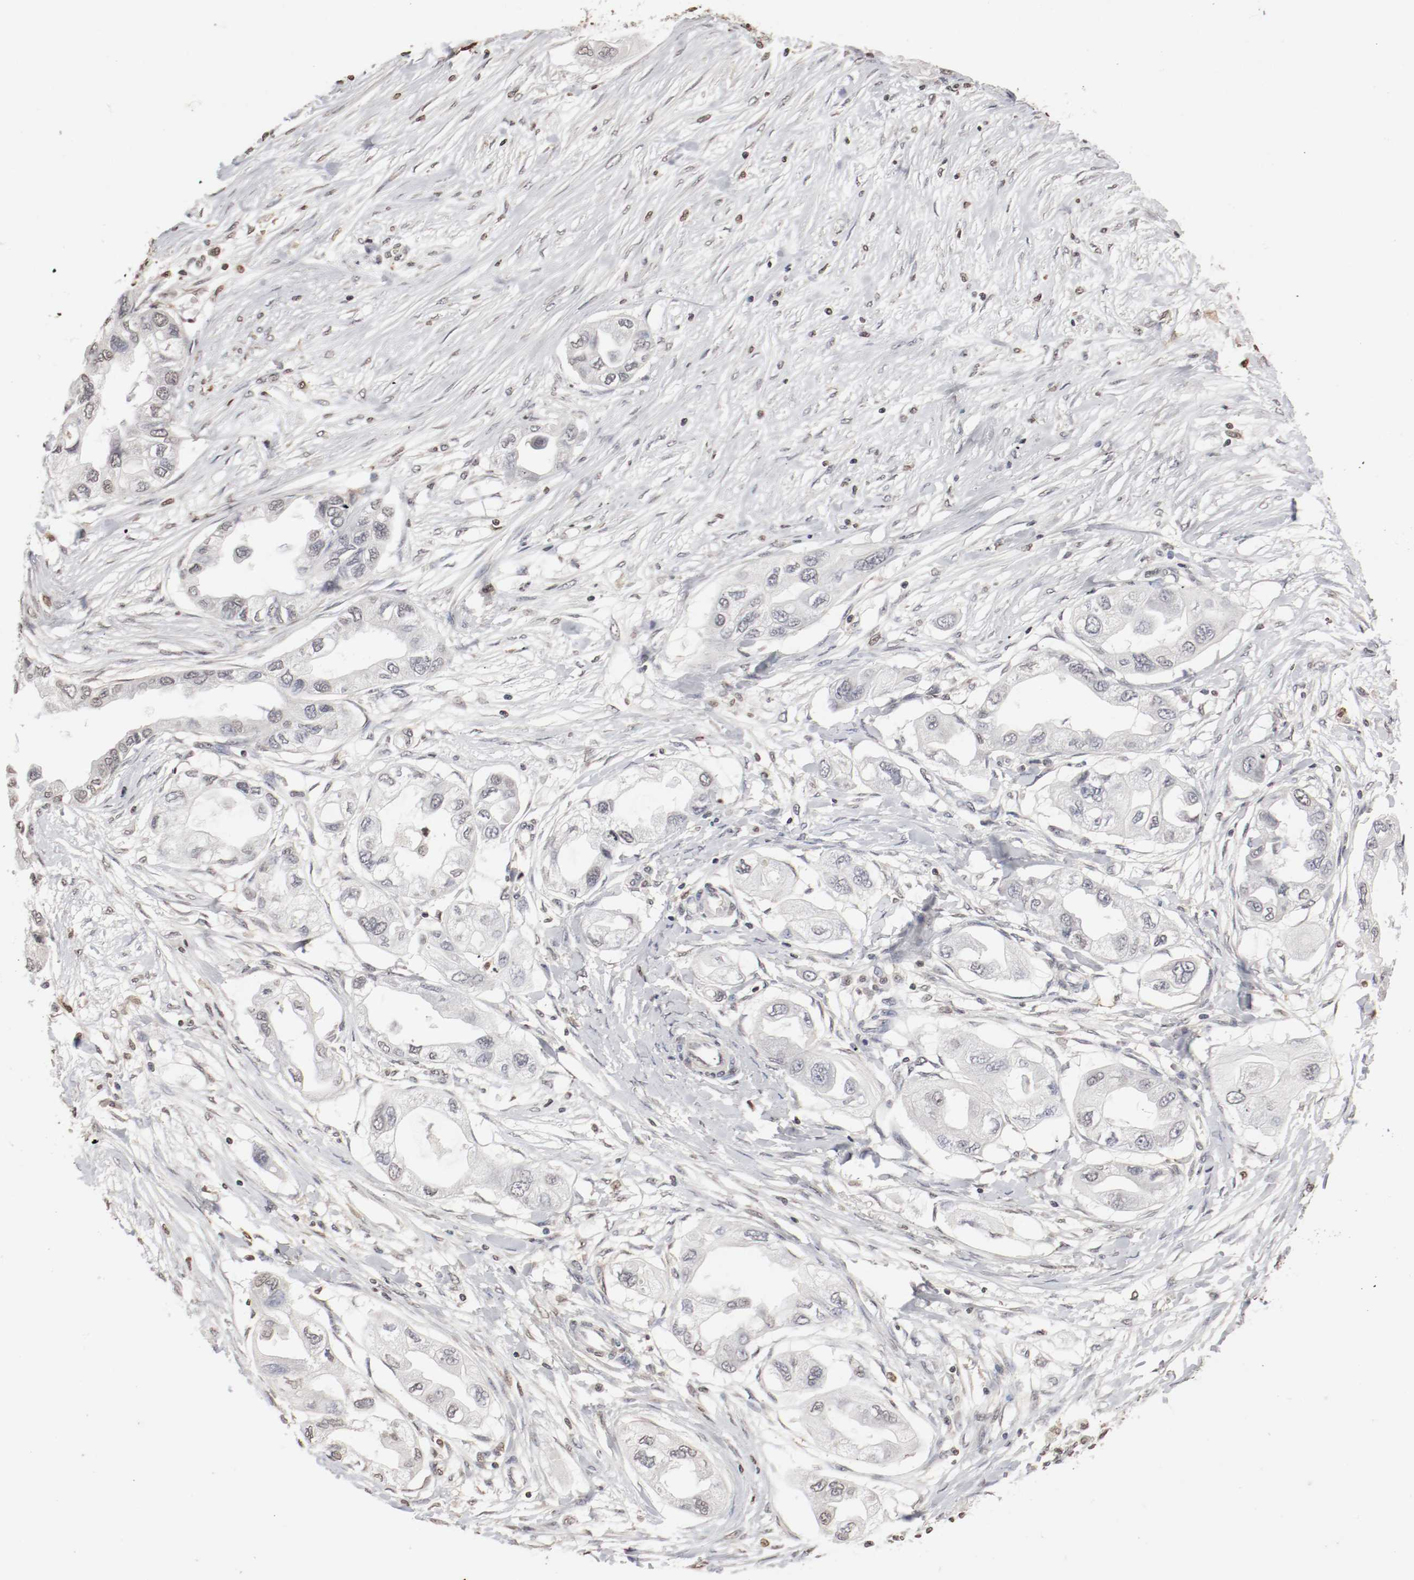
{"staining": {"intensity": "negative", "quantity": "none", "location": "none"}, "tissue": "endometrial cancer", "cell_type": "Tumor cells", "image_type": "cancer", "snomed": [{"axis": "morphology", "description": "Adenocarcinoma, NOS"}, {"axis": "topography", "description": "Endometrium"}], "caption": "High magnification brightfield microscopy of endometrial adenocarcinoma stained with DAB (brown) and counterstained with hematoxylin (blue): tumor cells show no significant positivity.", "gene": "WASL", "patient": {"sex": "female", "age": 67}}